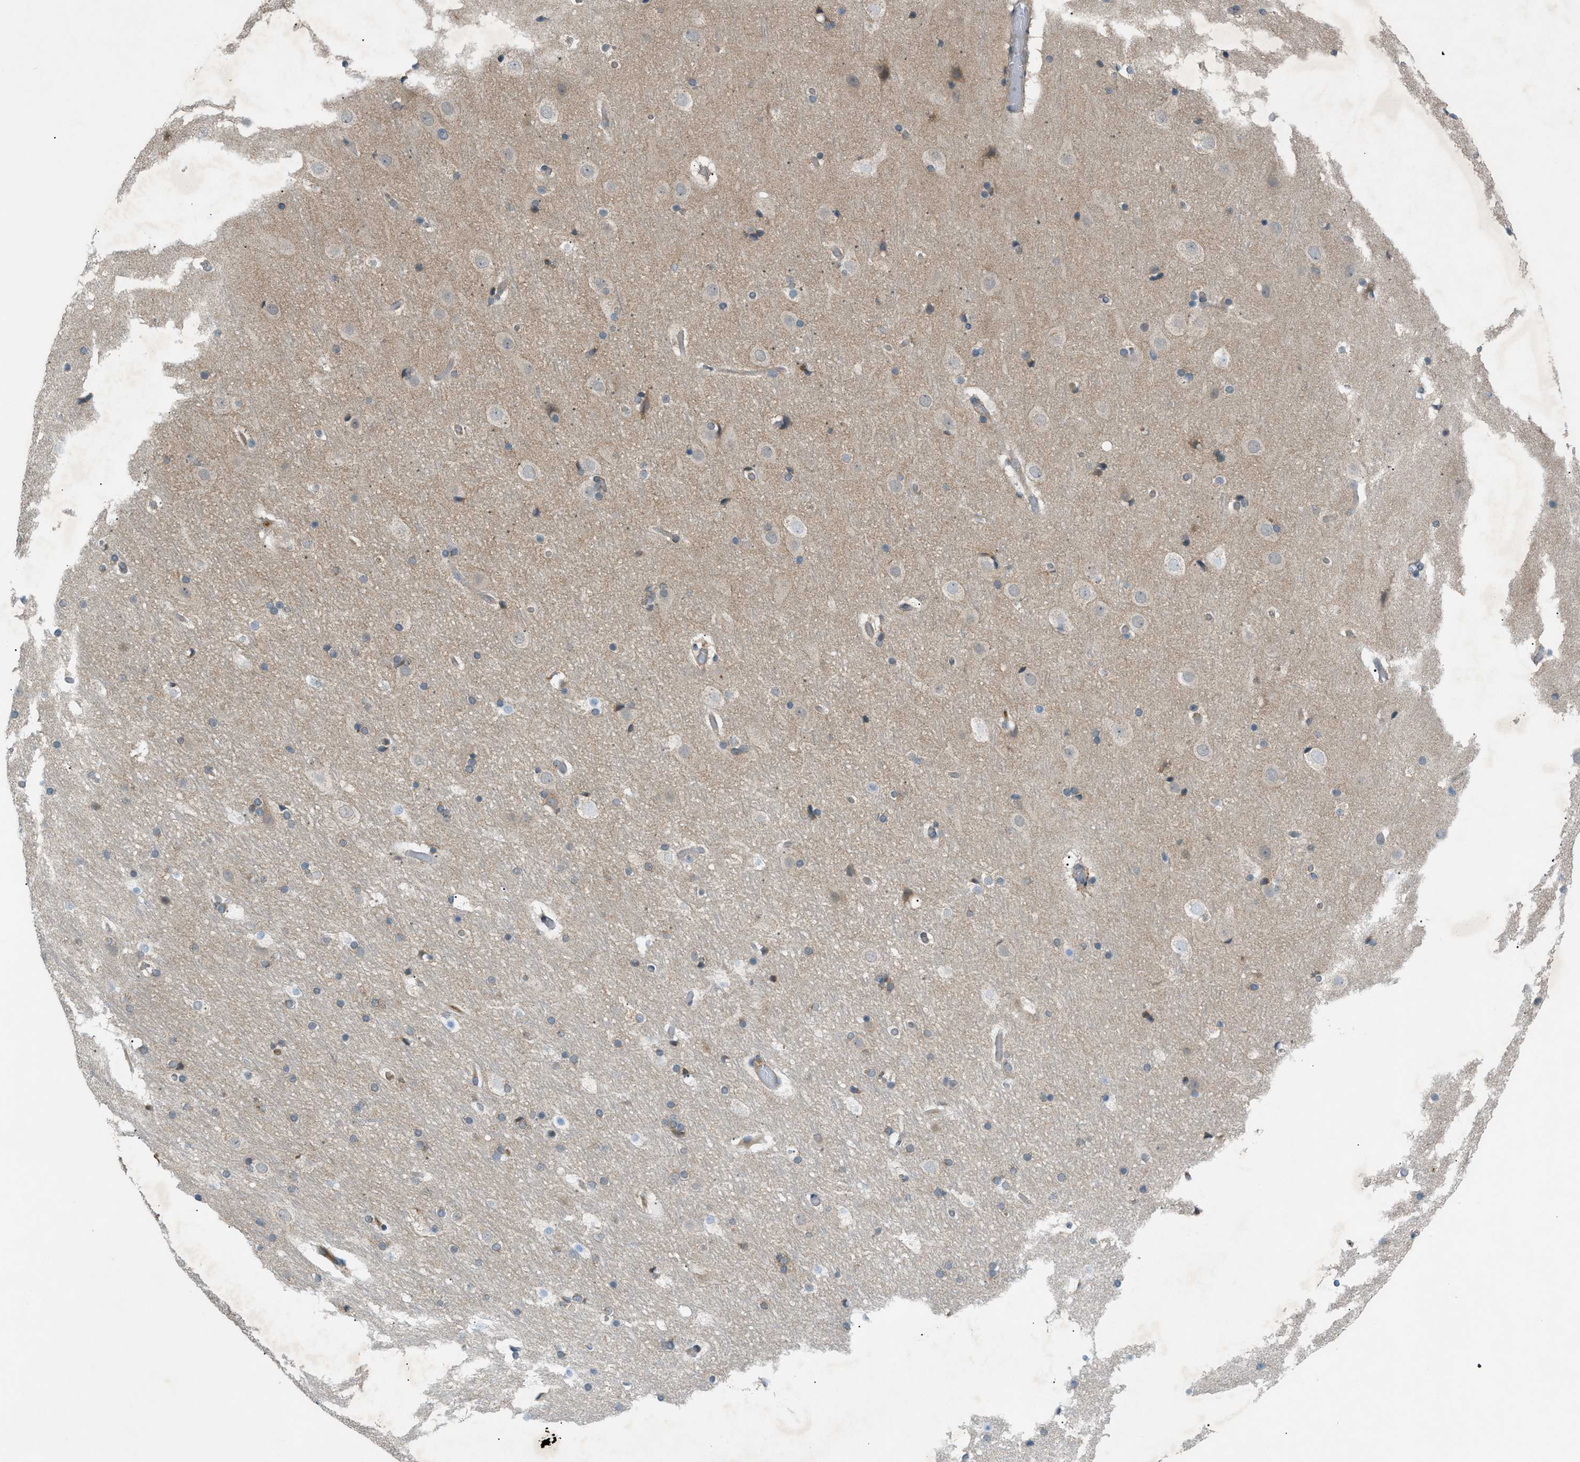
{"staining": {"intensity": "weak", "quantity": ">75%", "location": "cytoplasmic/membranous"}, "tissue": "cerebral cortex", "cell_type": "Endothelial cells", "image_type": "normal", "snomed": [{"axis": "morphology", "description": "Normal tissue, NOS"}, {"axis": "topography", "description": "Cerebral cortex"}], "caption": "Protein staining by immunohistochemistry (IHC) demonstrates weak cytoplasmic/membranous positivity in approximately >75% of endothelial cells in benign cerebral cortex.", "gene": "DYRK1A", "patient": {"sex": "male", "age": 57}}